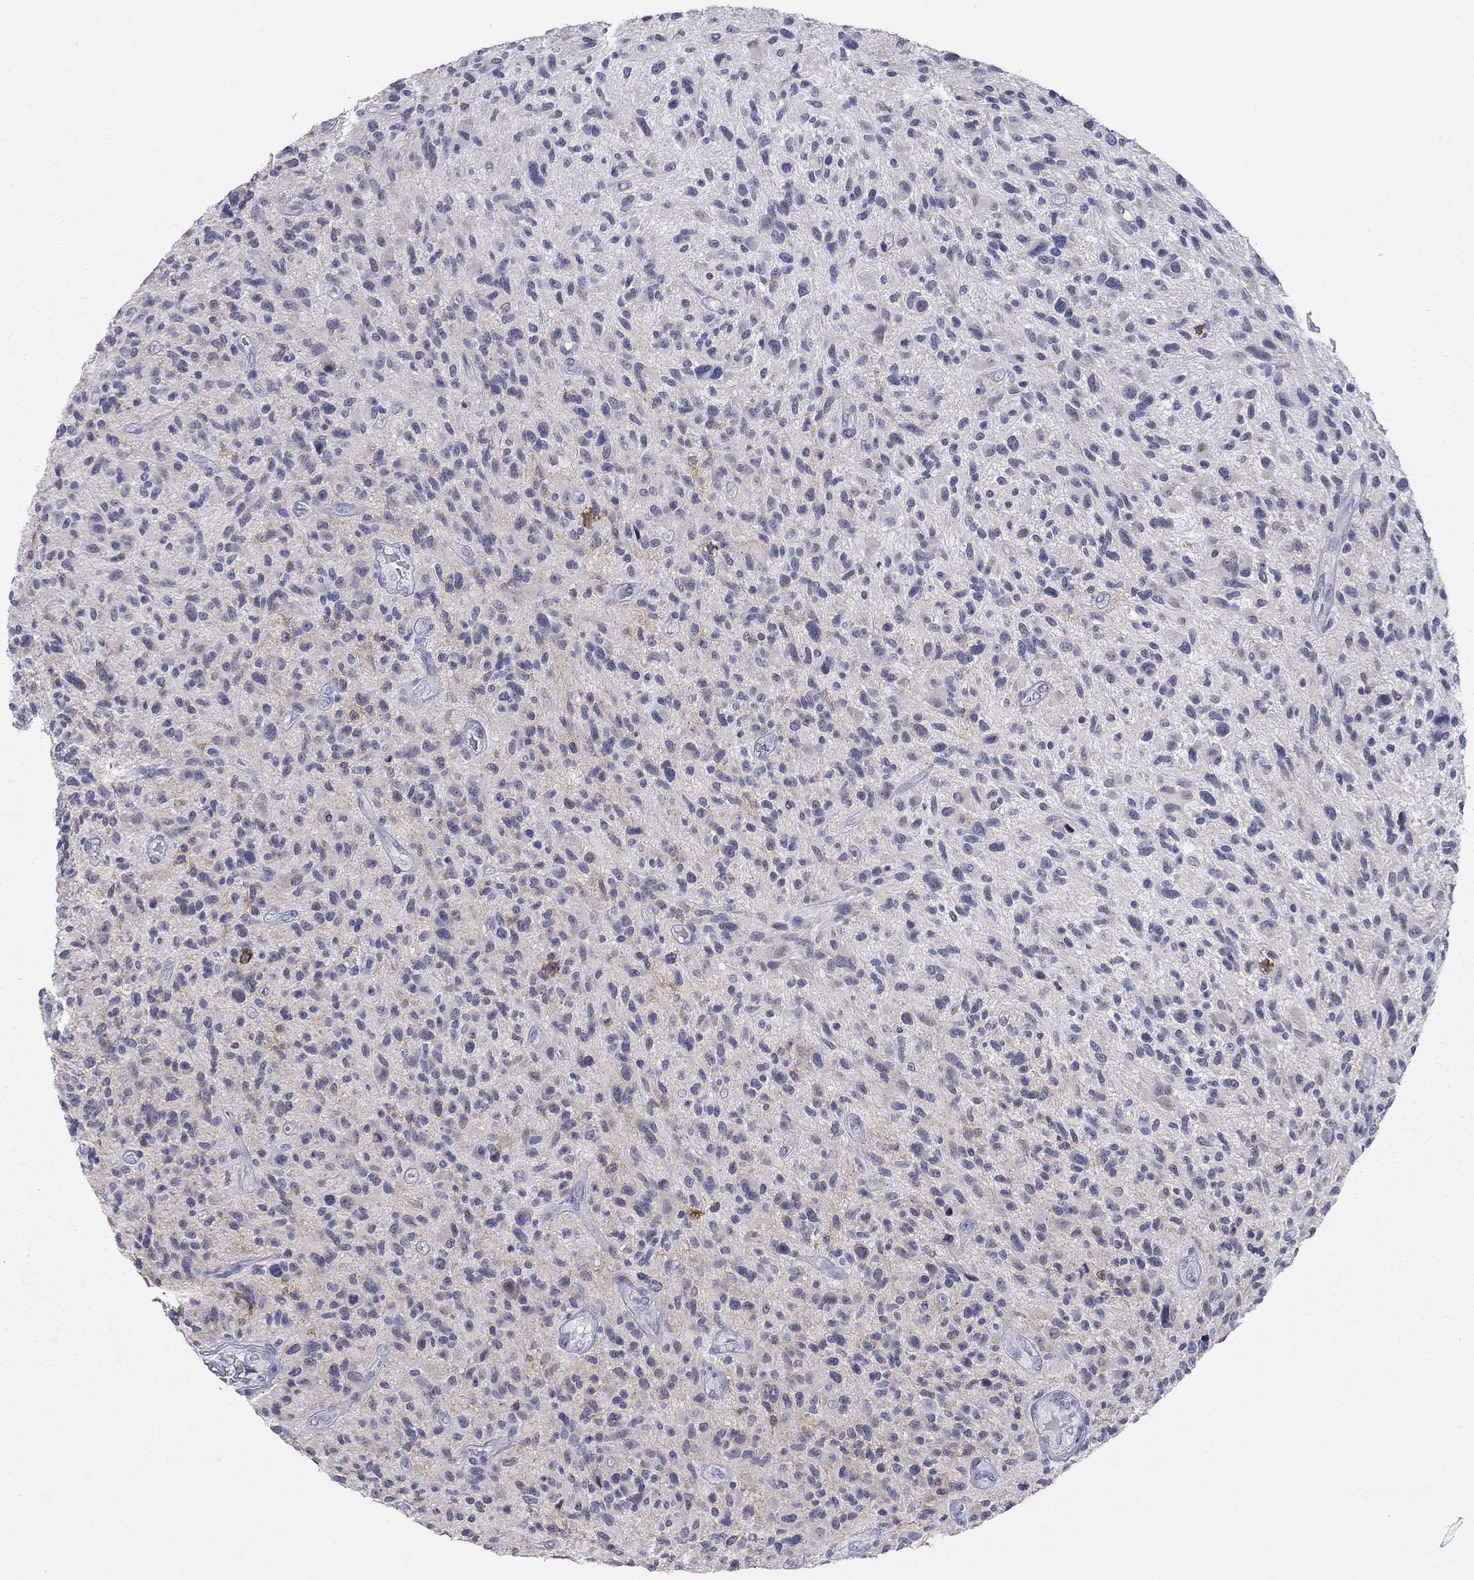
{"staining": {"intensity": "strong", "quantity": "<25%", "location": "cytoplasmic/membranous"}, "tissue": "glioma", "cell_type": "Tumor cells", "image_type": "cancer", "snomed": [{"axis": "morphology", "description": "Glioma, malignant, High grade"}, {"axis": "topography", "description": "Brain"}], "caption": "Immunohistochemical staining of human glioma exhibits medium levels of strong cytoplasmic/membranous protein staining in approximately <25% of tumor cells.", "gene": "WASF3", "patient": {"sex": "male", "age": 47}}